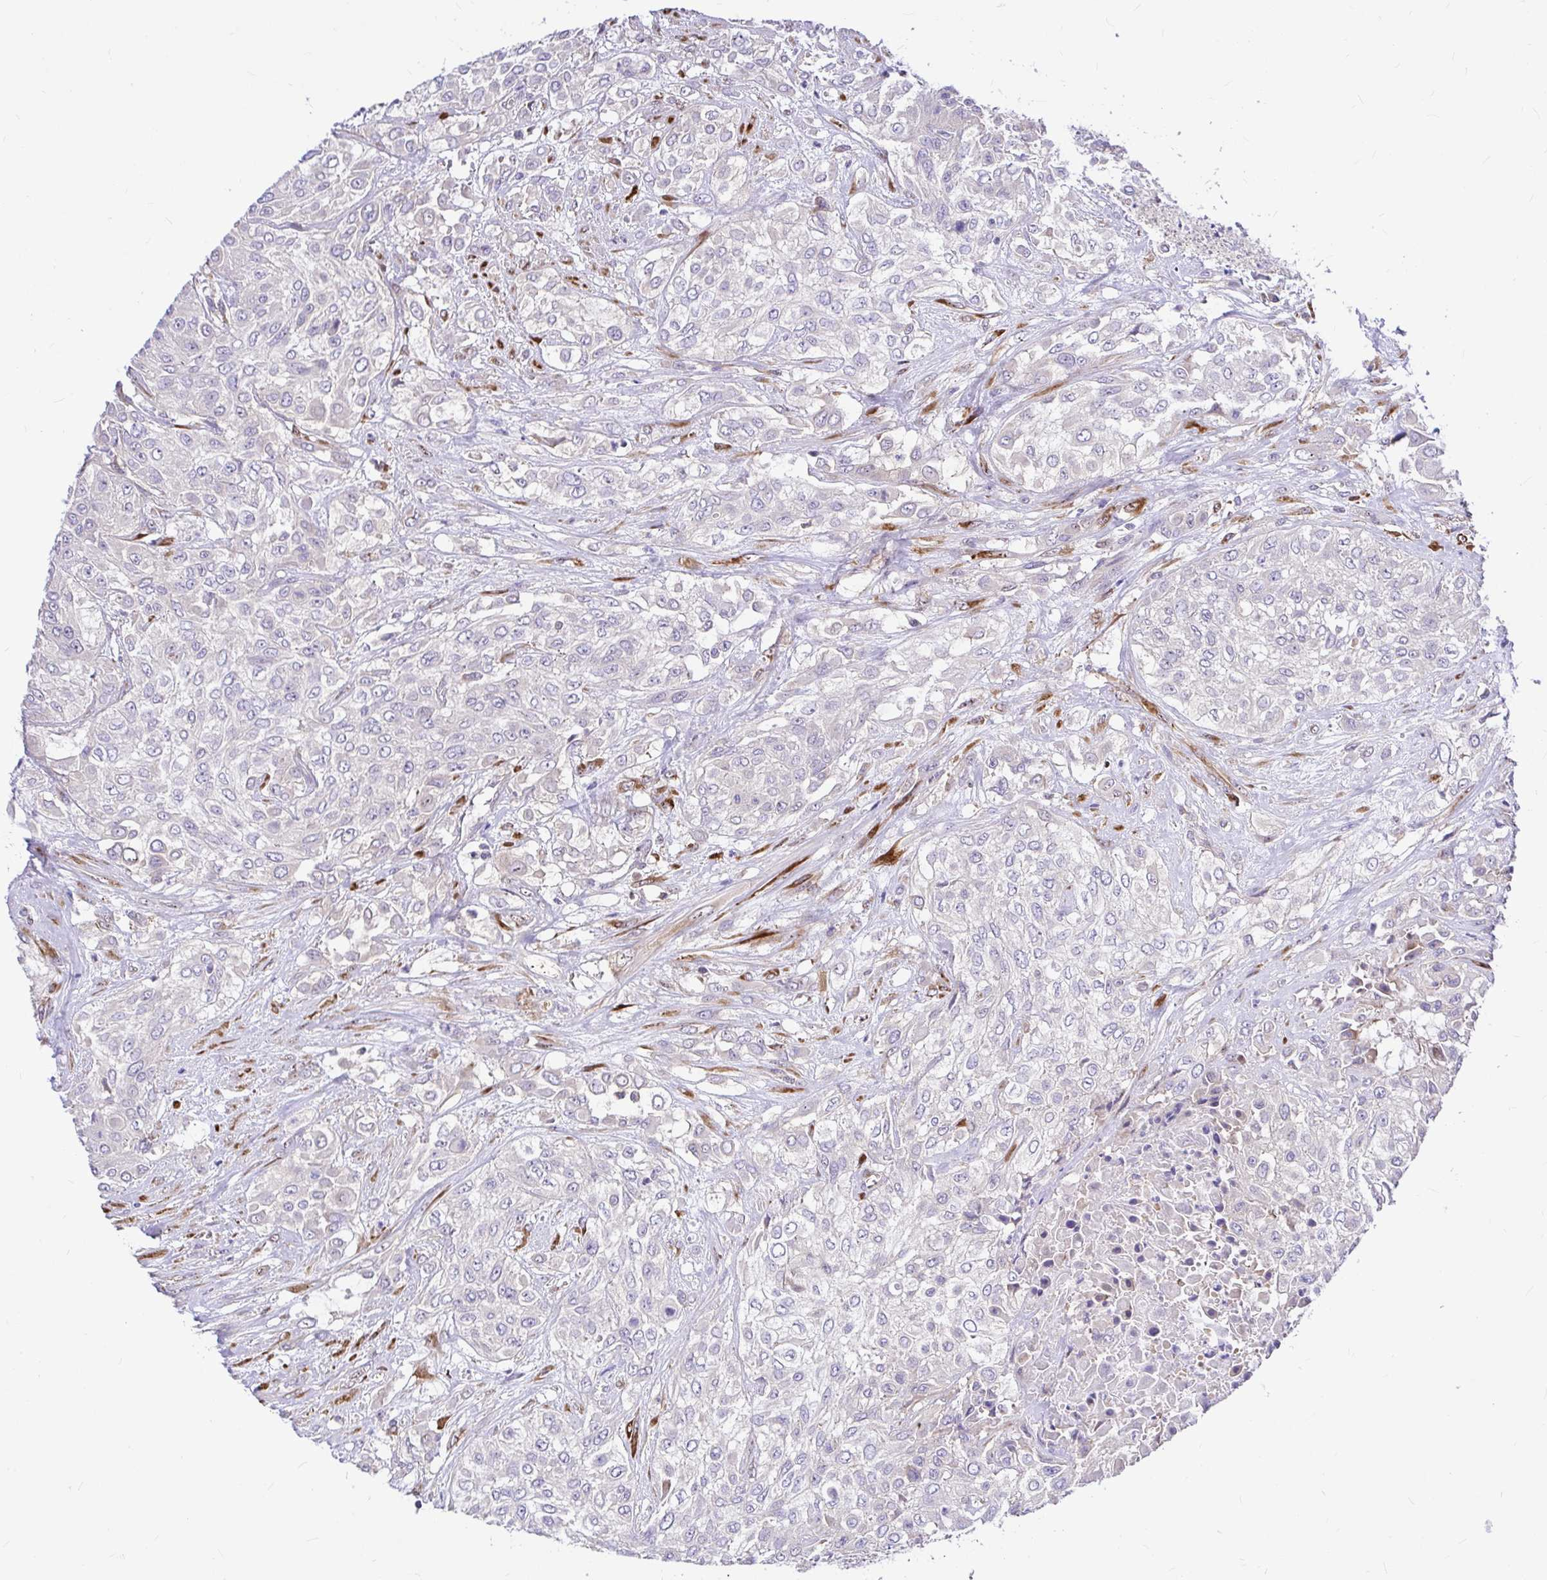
{"staining": {"intensity": "negative", "quantity": "none", "location": "none"}, "tissue": "urothelial cancer", "cell_type": "Tumor cells", "image_type": "cancer", "snomed": [{"axis": "morphology", "description": "Urothelial carcinoma, High grade"}, {"axis": "topography", "description": "Urinary bladder"}], "caption": "An immunohistochemistry histopathology image of urothelial cancer is shown. There is no staining in tumor cells of urothelial cancer.", "gene": "GABBR2", "patient": {"sex": "male", "age": 57}}